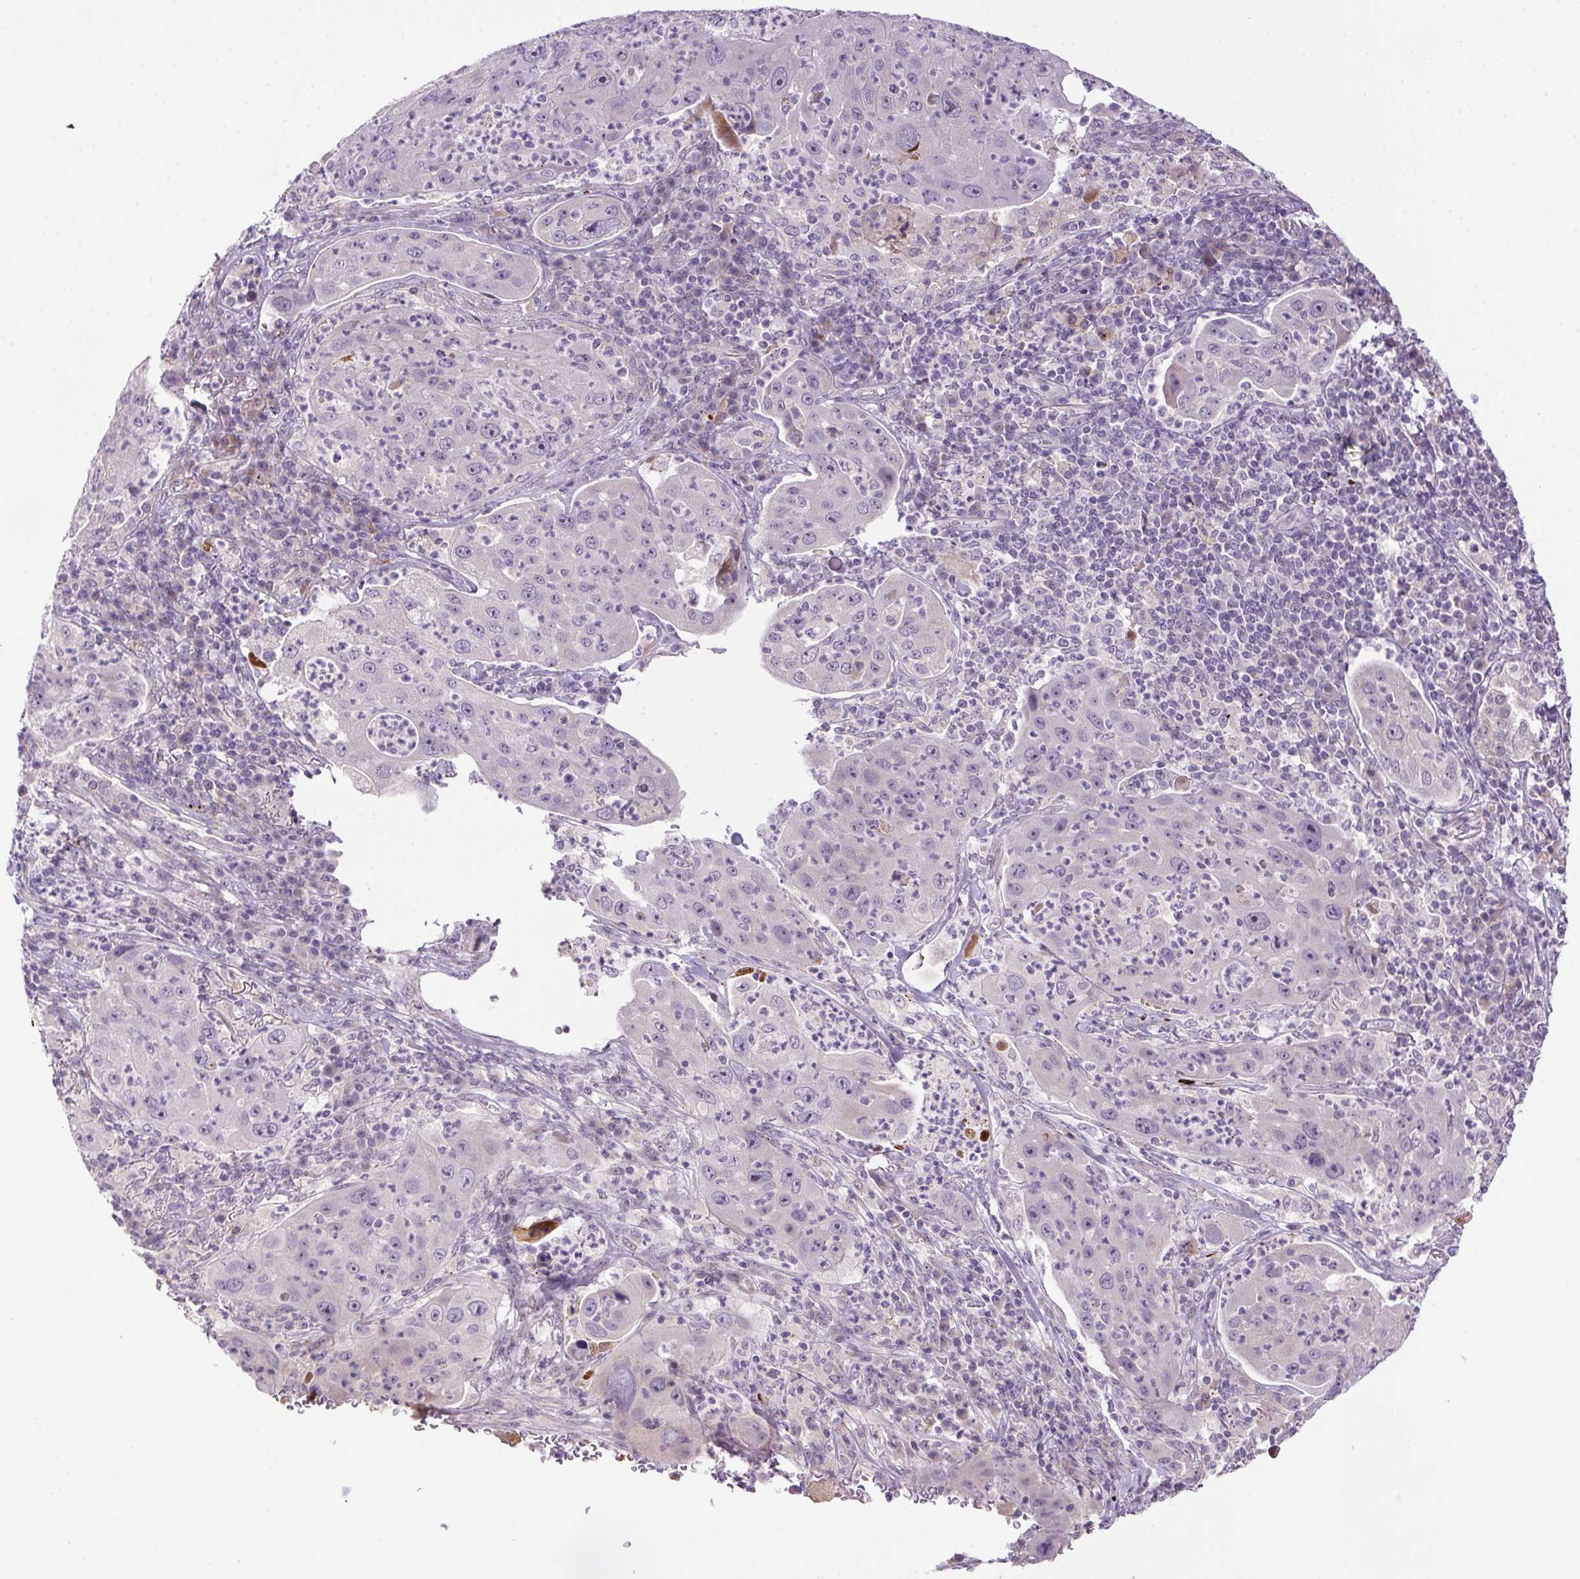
{"staining": {"intensity": "negative", "quantity": "none", "location": "none"}, "tissue": "lung cancer", "cell_type": "Tumor cells", "image_type": "cancer", "snomed": [{"axis": "morphology", "description": "Squamous cell carcinoma, NOS"}, {"axis": "topography", "description": "Lung"}], "caption": "Squamous cell carcinoma (lung) was stained to show a protein in brown. There is no significant staining in tumor cells. Brightfield microscopy of IHC stained with DAB (brown) and hematoxylin (blue), captured at high magnification.", "gene": "LRRTM1", "patient": {"sex": "female", "age": 59}}